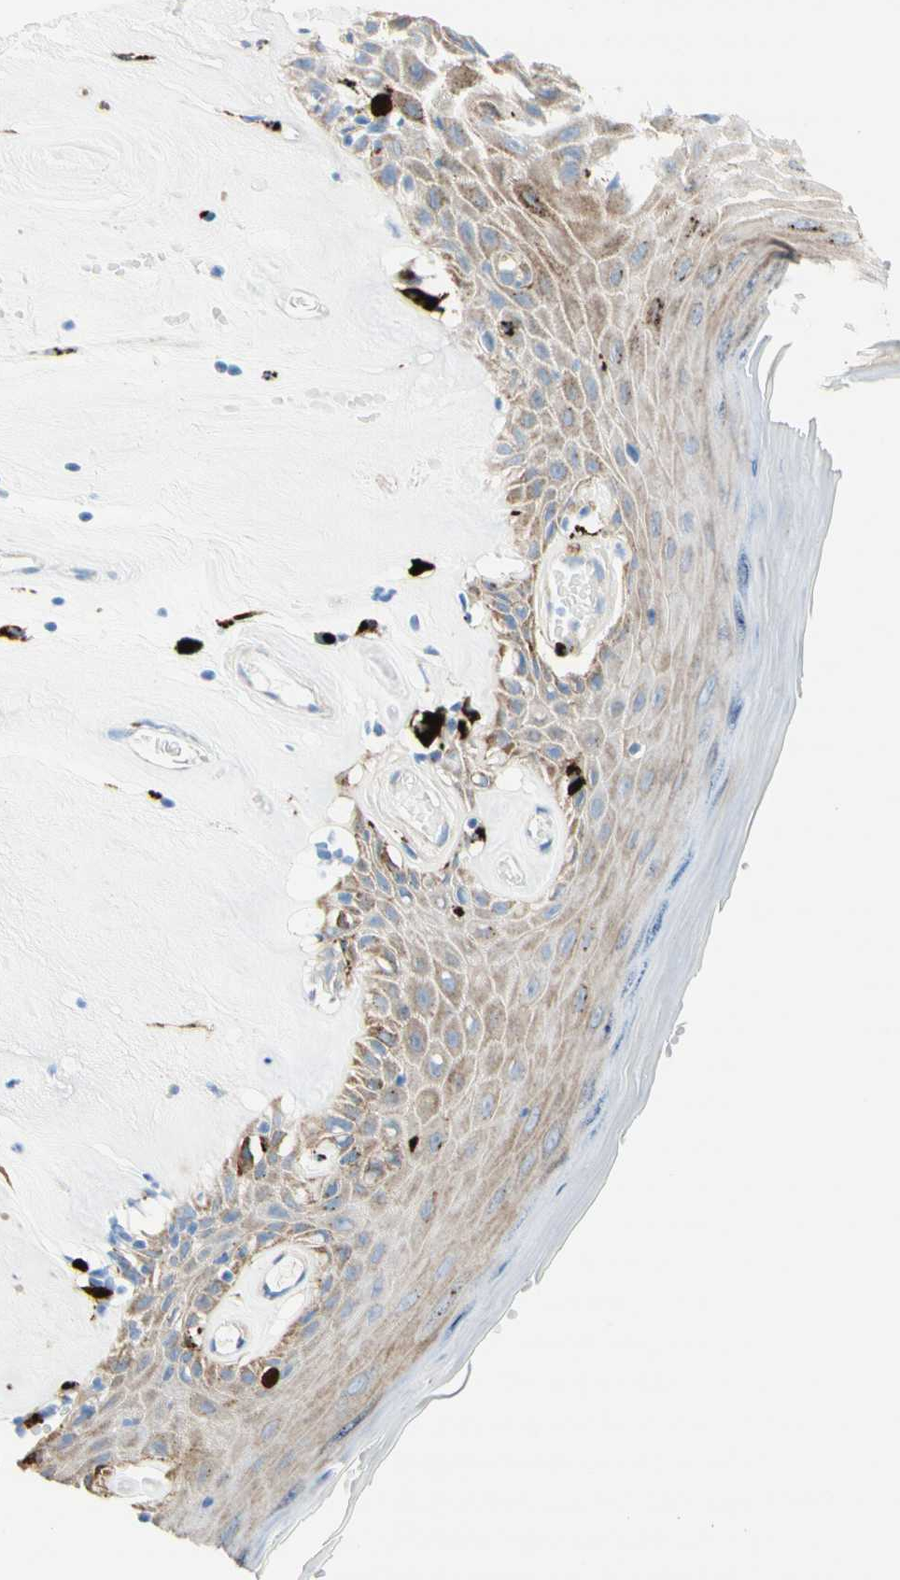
{"staining": {"intensity": "strong", "quantity": "25%-75%", "location": "cytoplasmic/membranous"}, "tissue": "skin", "cell_type": "Epidermal cells", "image_type": "normal", "snomed": [{"axis": "morphology", "description": "Normal tissue, NOS"}, {"axis": "morphology", "description": "Inflammation, NOS"}, {"axis": "topography", "description": "Vulva"}], "caption": "Normal skin was stained to show a protein in brown. There is high levels of strong cytoplasmic/membranous positivity in approximately 25%-75% of epidermal cells.", "gene": "URB2", "patient": {"sex": "female", "age": 84}}